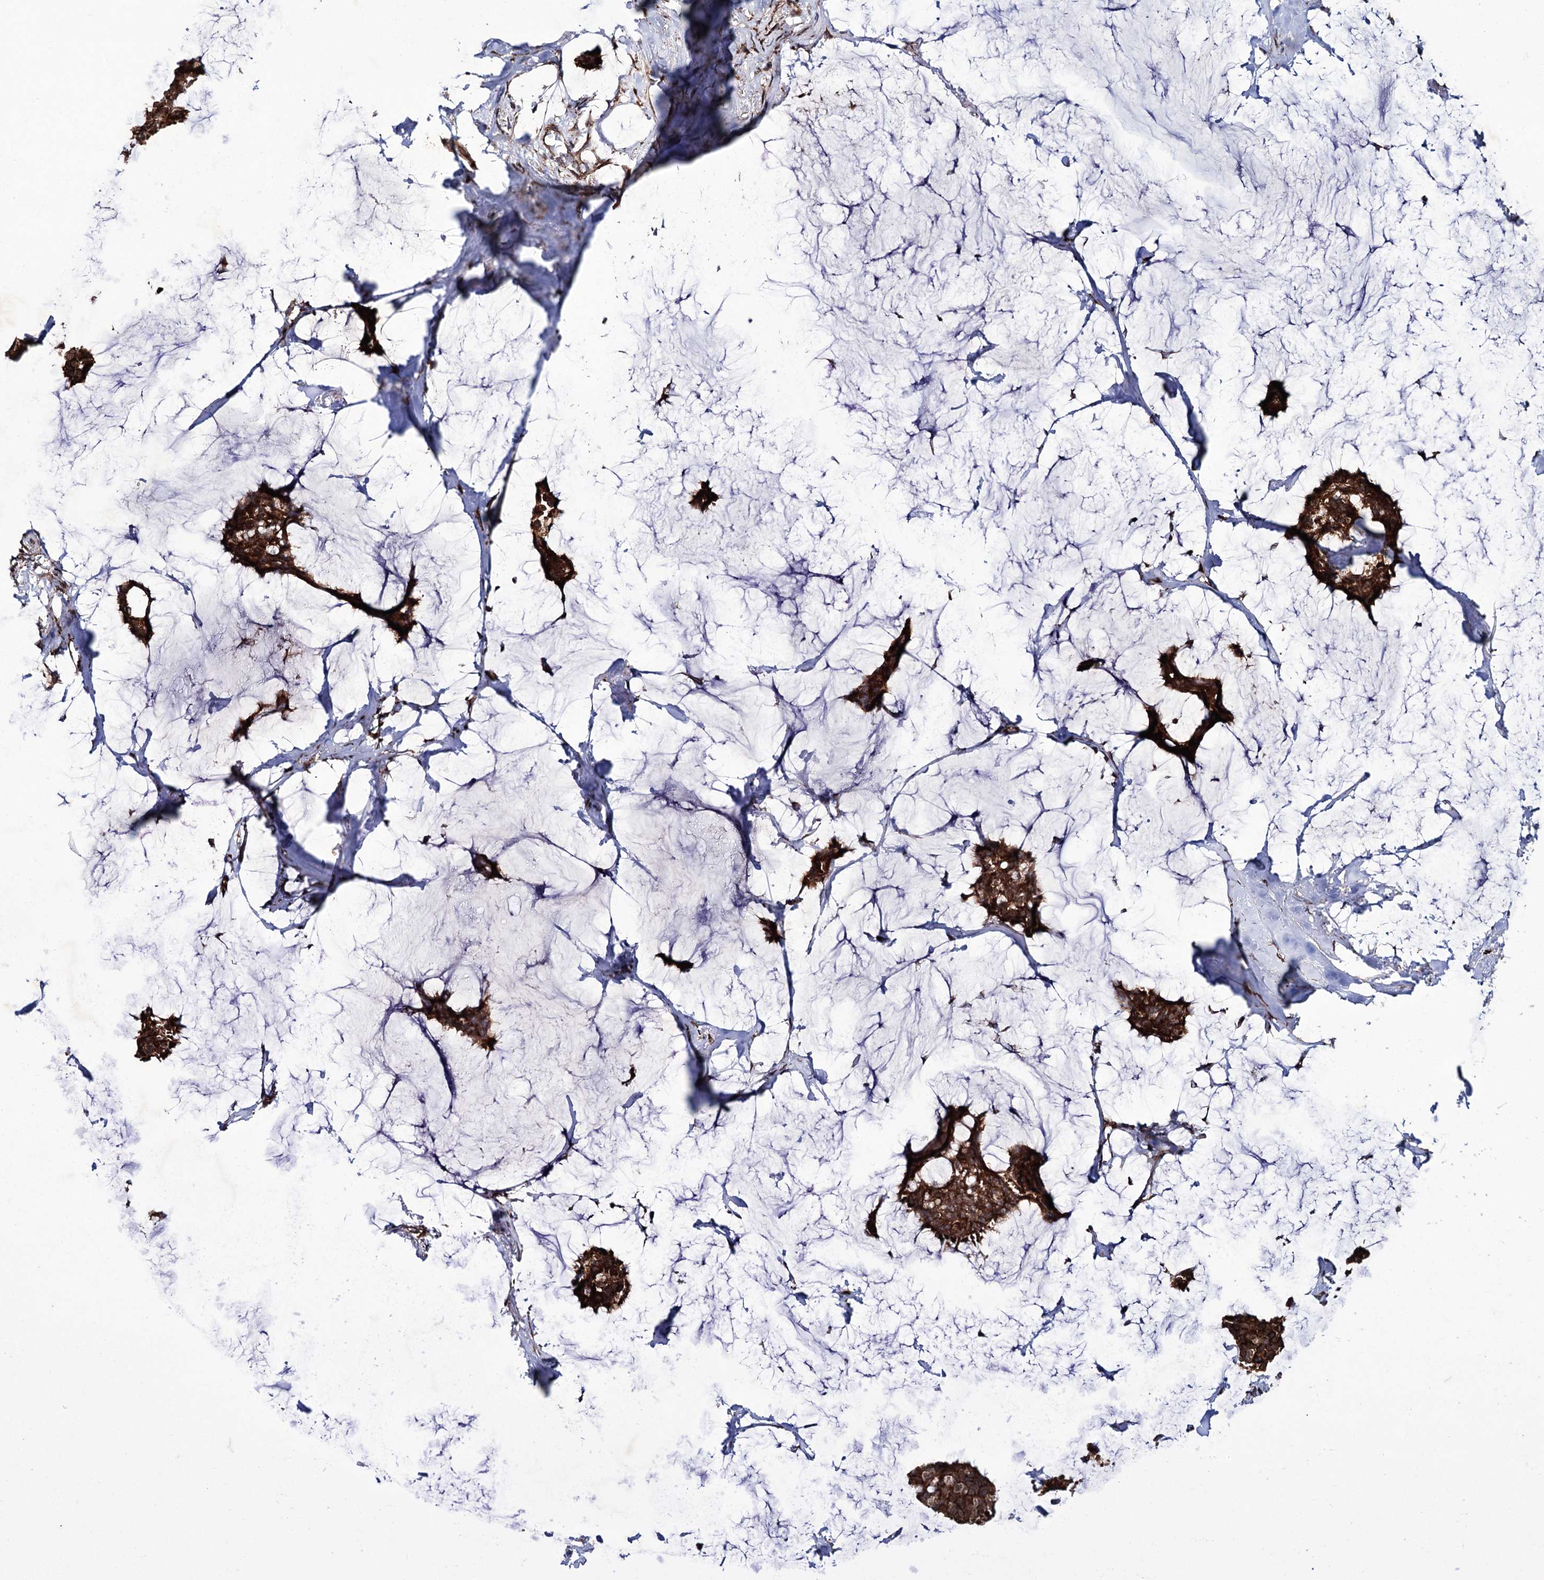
{"staining": {"intensity": "strong", "quantity": ">75%", "location": "cytoplasmic/membranous"}, "tissue": "breast cancer", "cell_type": "Tumor cells", "image_type": "cancer", "snomed": [{"axis": "morphology", "description": "Duct carcinoma"}, {"axis": "topography", "description": "Breast"}], "caption": "Protein staining of intraductal carcinoma (breast) tissue shows strong cytoplasmic/membranous expression in approximately >75% of tumor cells.", "gene": "TUBGCP5", "patient": {"sex": "female", "age": 93}}